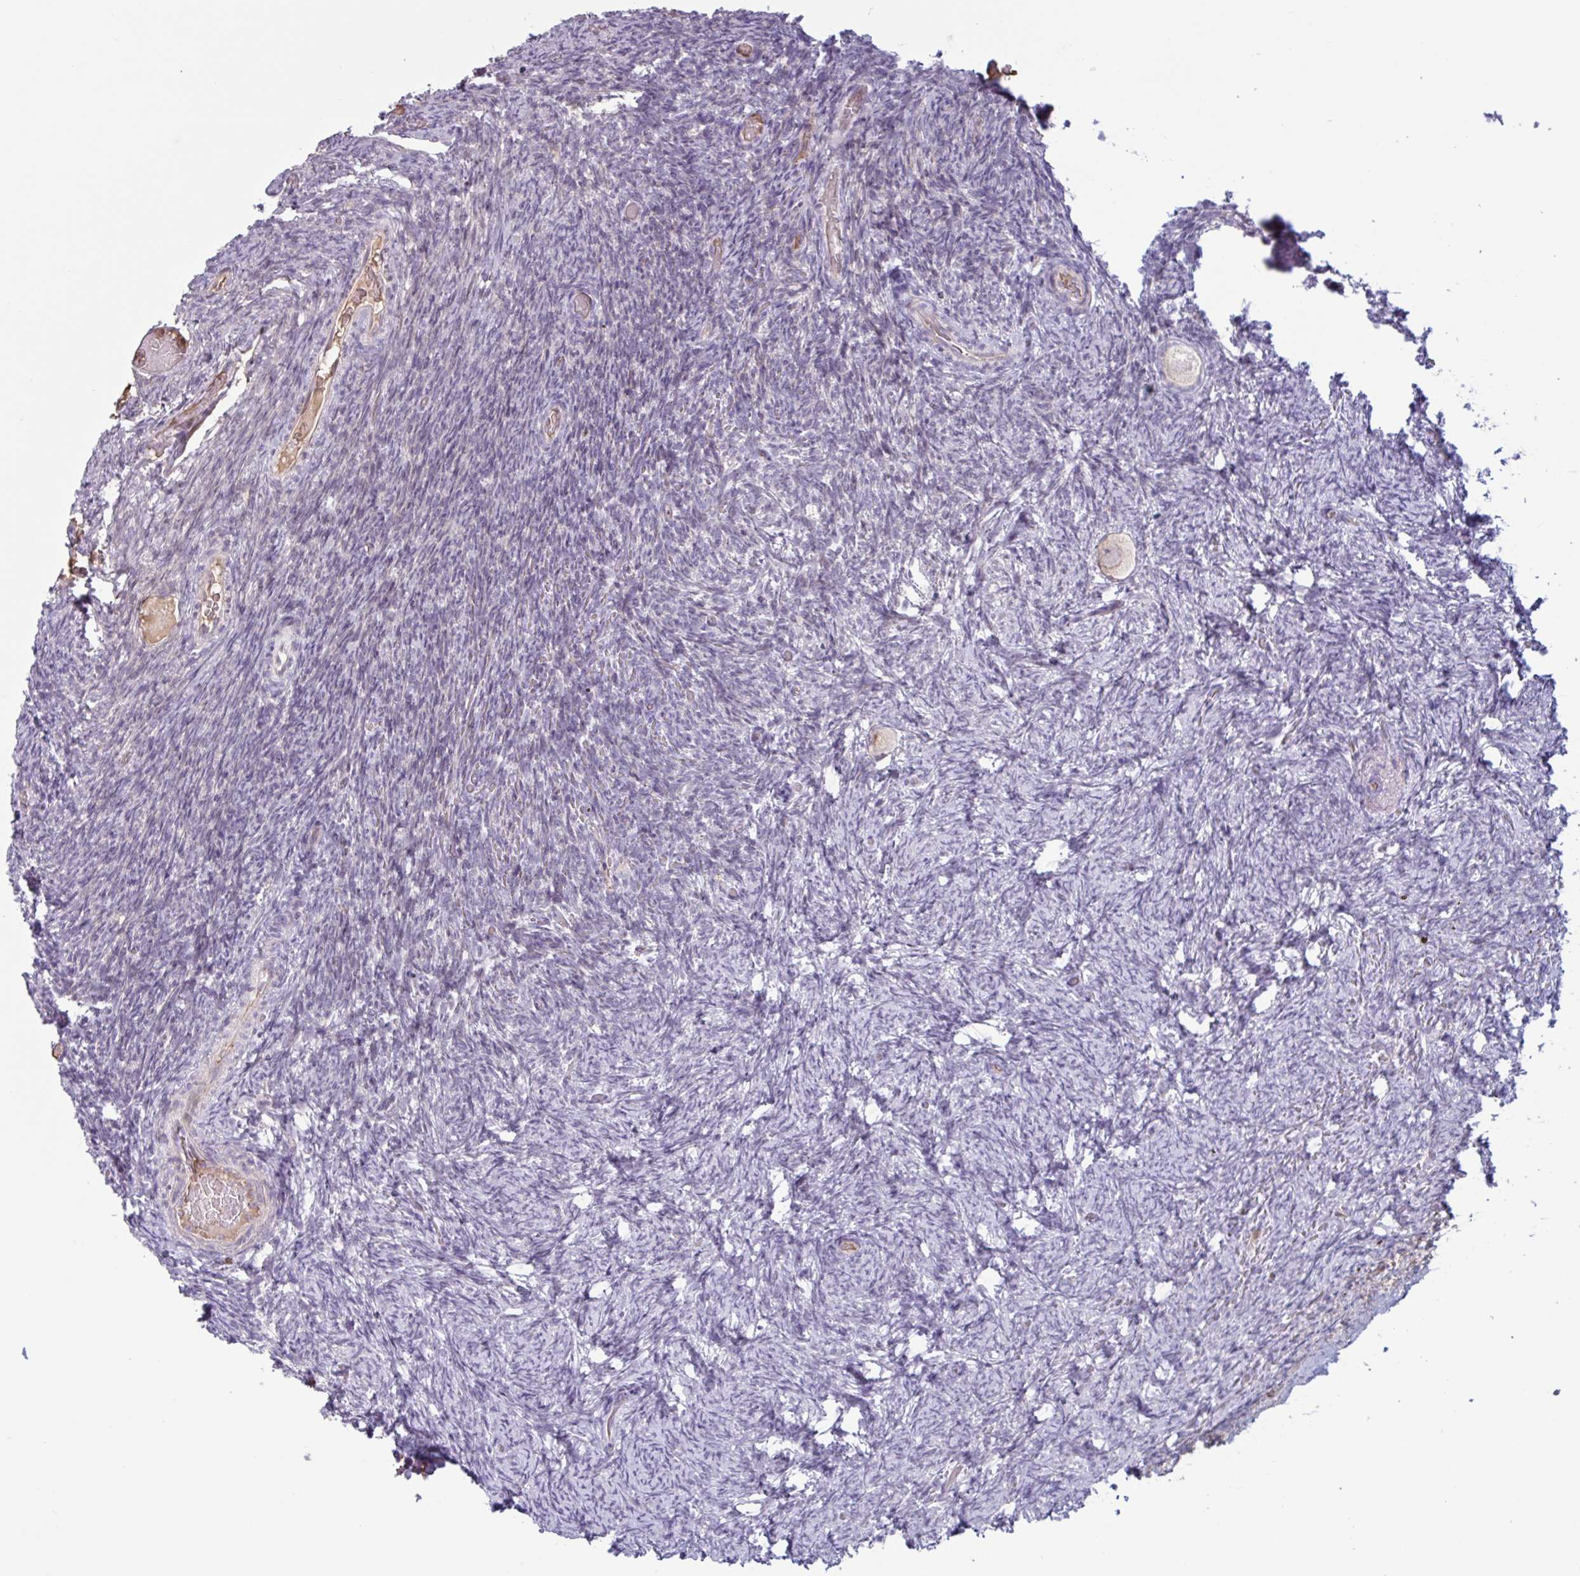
{"staining": {"intensity": "weak", "quantity": ">75%", "location": "cytoplasmic/membranous"}, "tissue": "ovary", "cell_type": "Follicle cells", "image_type": "normal", "snomed": [{"axis": "morphology", "description": "Normal tissue, NOS"}, {"axis": "topography", "description": "Ovary"}], "caption": "IHC staining of normal ovary, which exhibits low levels of weak cytoplasmic/membranous staining in about >75% of follicle cells indicating weak cytoplasmic/membranous protein staining. The staining was performed using DAB (3,3'-diaminobenzidine) (brown) for protein detection and nuclei were counterstained in hematoxylin (blue).", "gene": "TAF1D", "patient": {"sex": "female", "age": 34}}